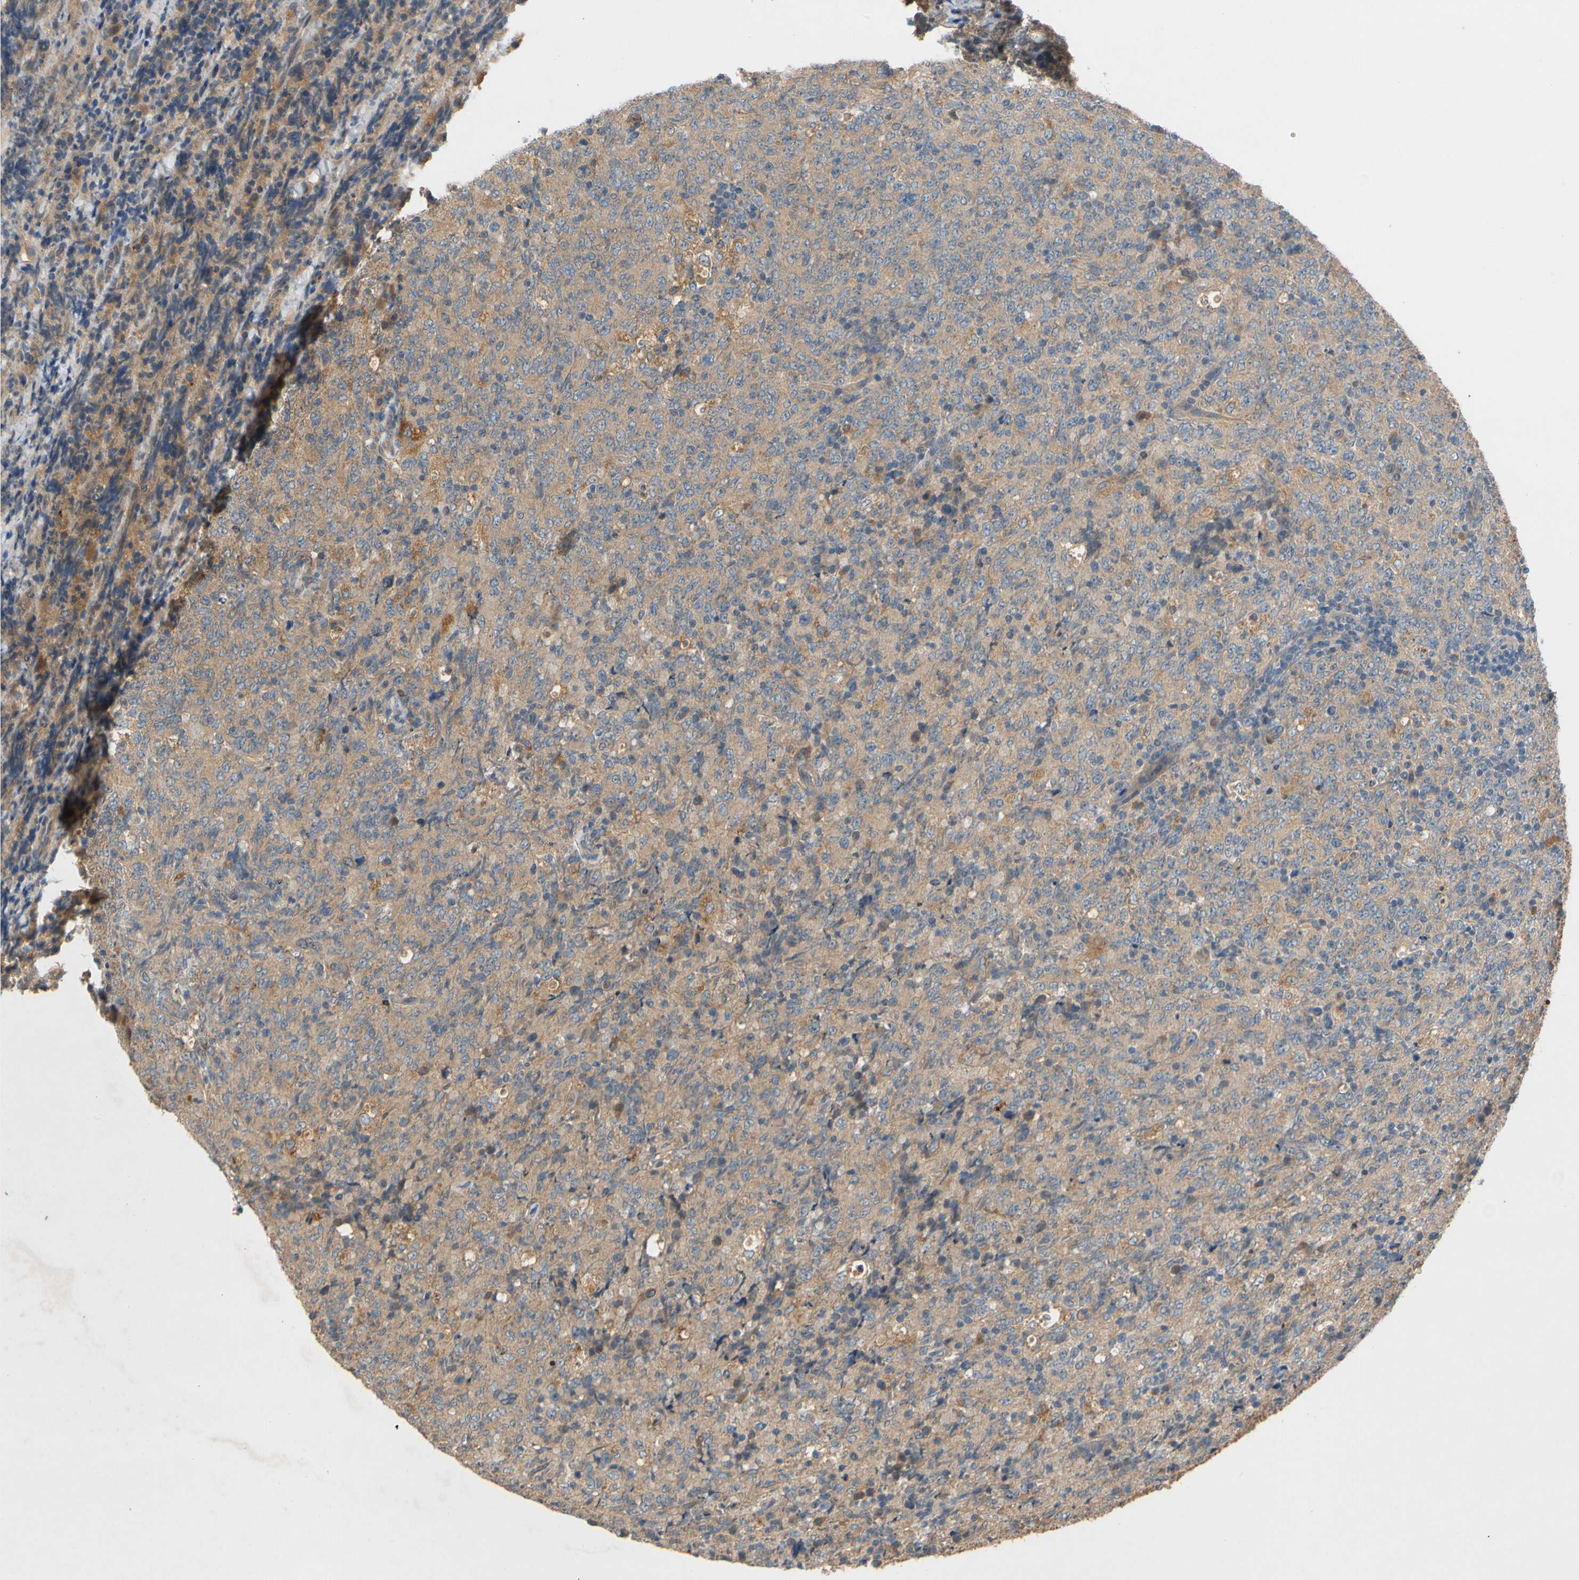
{"staining": {"intensity": "weak", "quantity": "25%-75%", "location": "cytoplasmic/membranous"}, "tissue": "lymphoma", "cell_type": "Tumor cells", "image_type": "cancer", "snomed": [{"axis": "morphology", "description": "Malignant lymphoma, non-Hodgkin's type, High grade"}, {"axis": "topography", "description": "Tonsil"}], "caption": "Malignant lymphoma, non-Hodgkin's type (high-grade) was stained to show a protein in brown. There is low levels of weak cytoplasmic/membranous staining in about 25%-75% of tumor cells. The staining is performed using DAB brown chromogen to label protein expression. The nuclei are counter-stained blue using hematoxylin.", "gene": "USP46", "patient": {"sex": "female", "age": 36}}